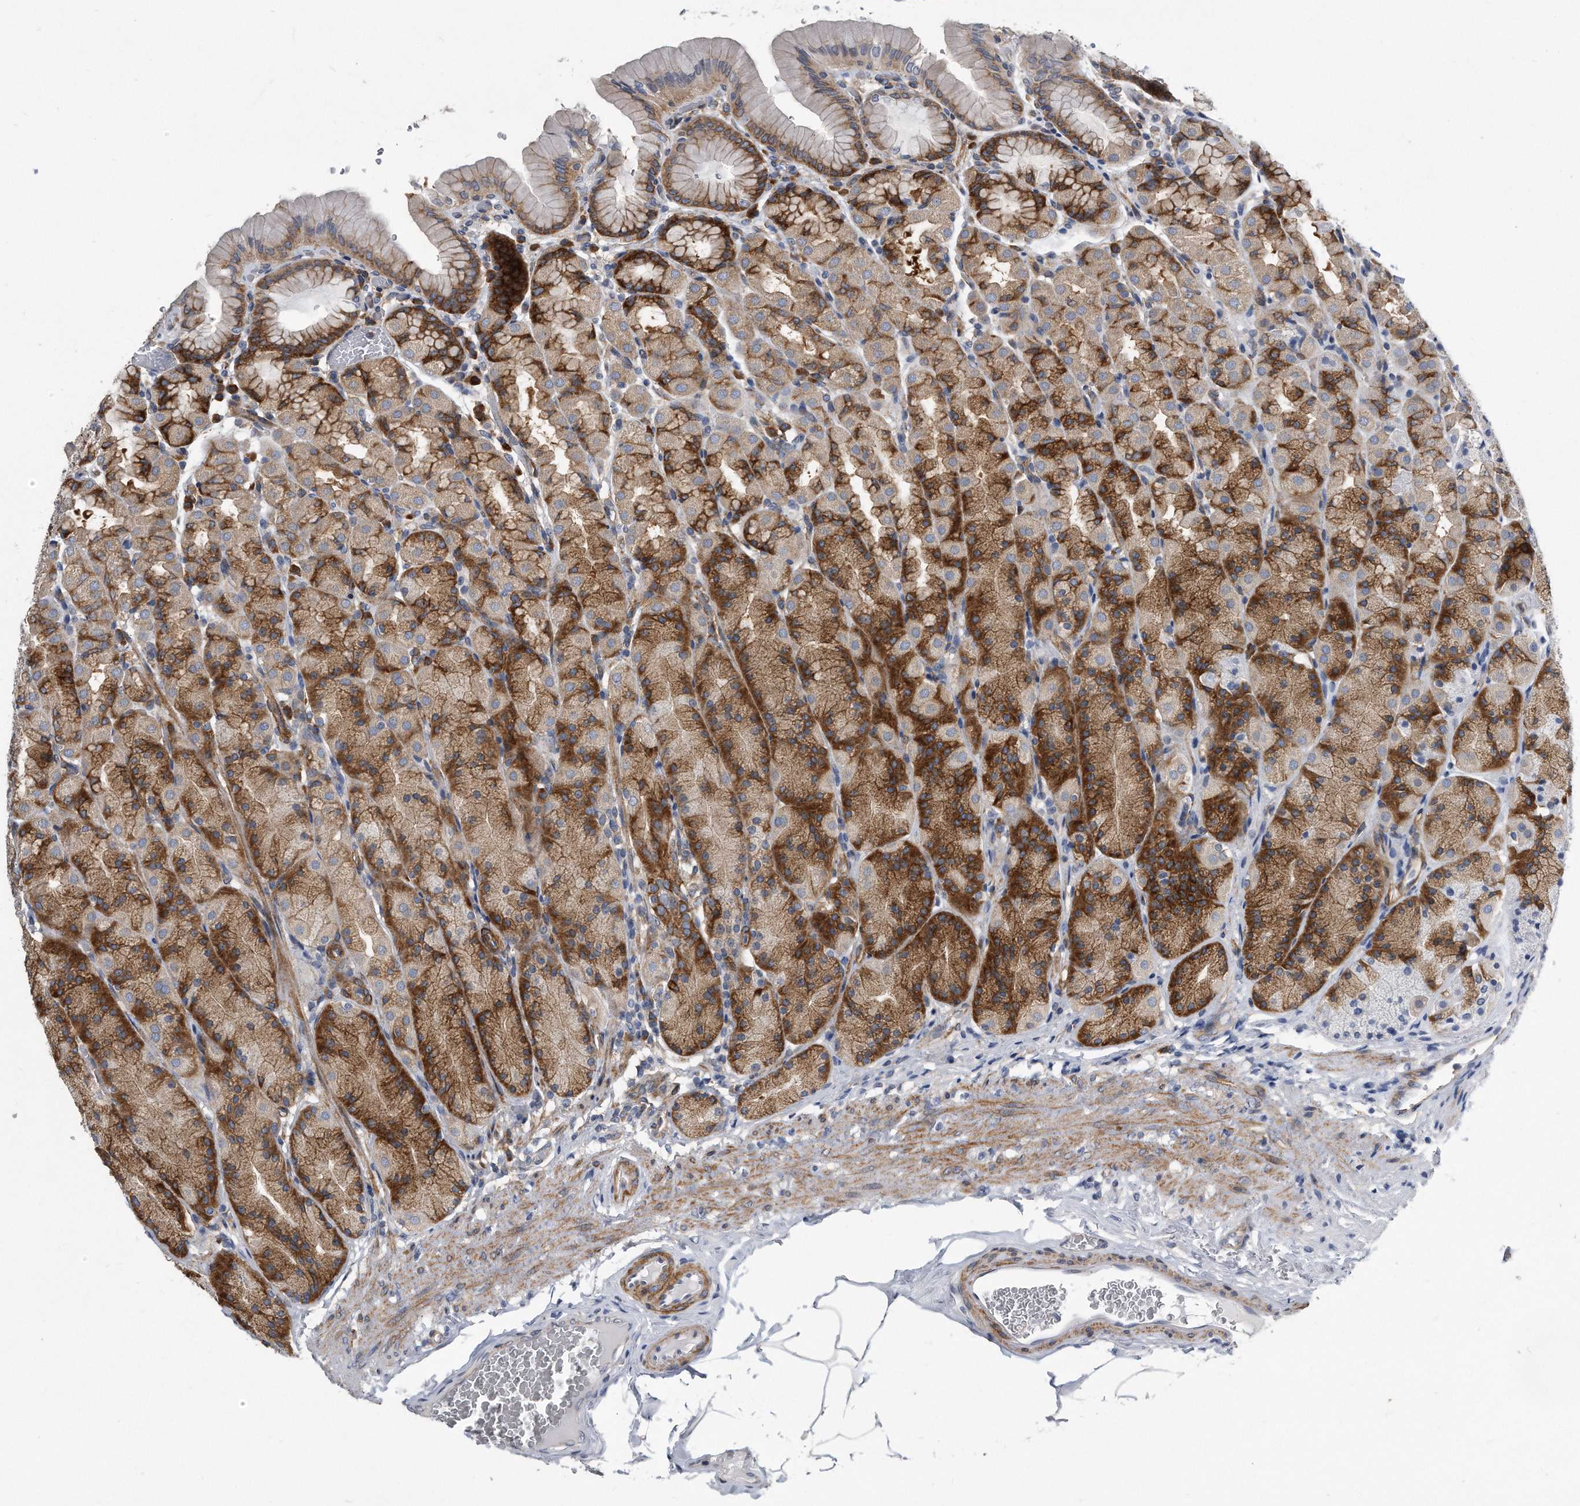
{"staining": {"intensity": "strong", "quantity": "25%-75%", "location": "cytoplasmic/membranous"}, "tissue": "stomach", "cell_type": "Glandular cells", "image_type": "normal", "snomed": [{"axis": "morphology", "description": "Normal tissue, NOS"}, {"axis": "topography", "description": "Stomach"}], "caption": "Normal stomach reveals strong cytoplasmic/membranous staining in approximately 25%-75% of glandular cells, visualized by immunohistochemistry. (DAB (3,3'-diaminobenzidine) IHC with brightfield microscopy, high magnification).", "gene": "EIF2B4", "patient": {"sex": "male", "age": 42}}